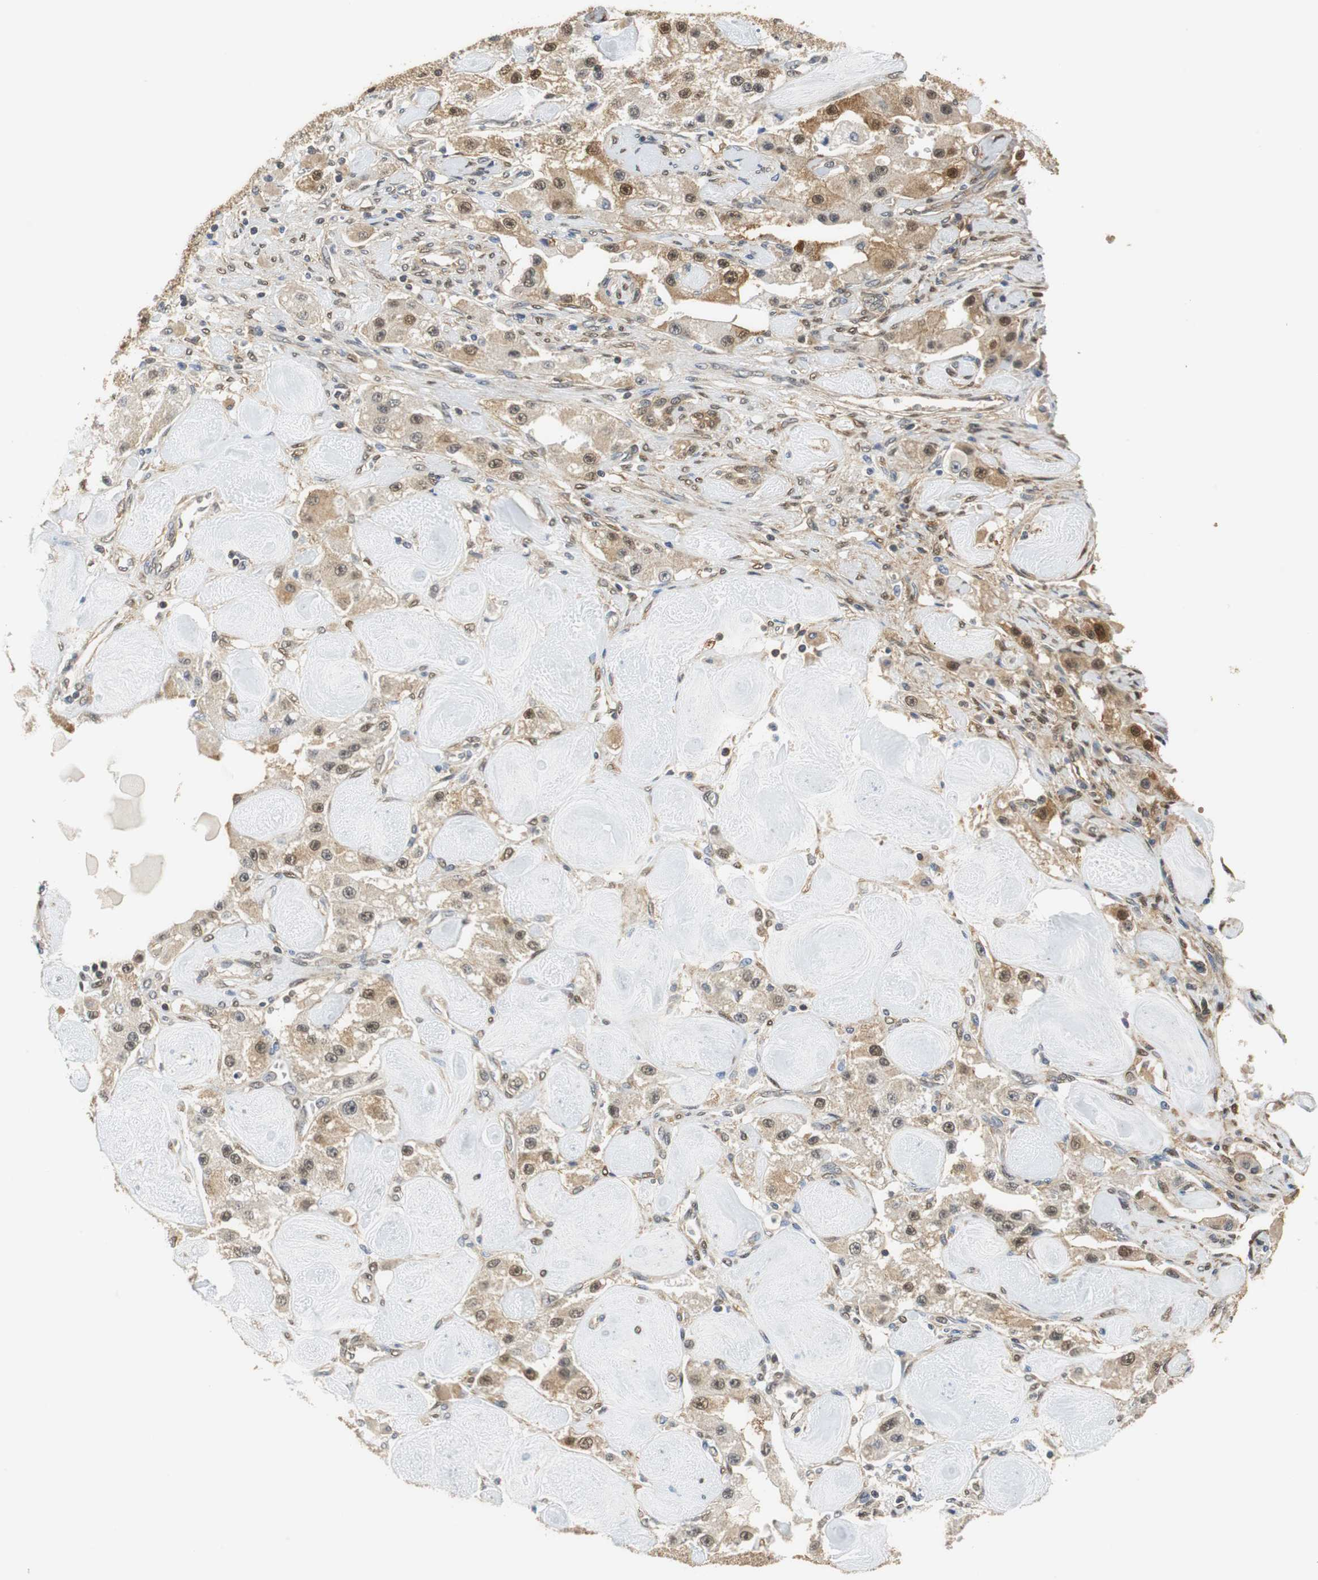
{"staining": {"intensity": "moderate", "quantity": ">75%", "location": "cytoplasmic/membranous,nuclear"}, "tissue": "carcinoid", "cell_type": "Tumor cells", "image_type": "cancer", "snomed": [{"axis": "morphology", "description": "Carcinoid, malignant, NOS"}, {"axis": "topography", "description": "Pancreas"}], "caption": "Immunohistochemical staining of human carcinoid demonstrates moderate cytoplasmic/membranous and nuclear protein expression in about >75% of tumor cells. Immunohistochemistry (ihc) stains the protein of interest in brown and the nuclei are stained blue.", "gene": "UBQLN2", "patient": {"sex": "male", "age": 41}}